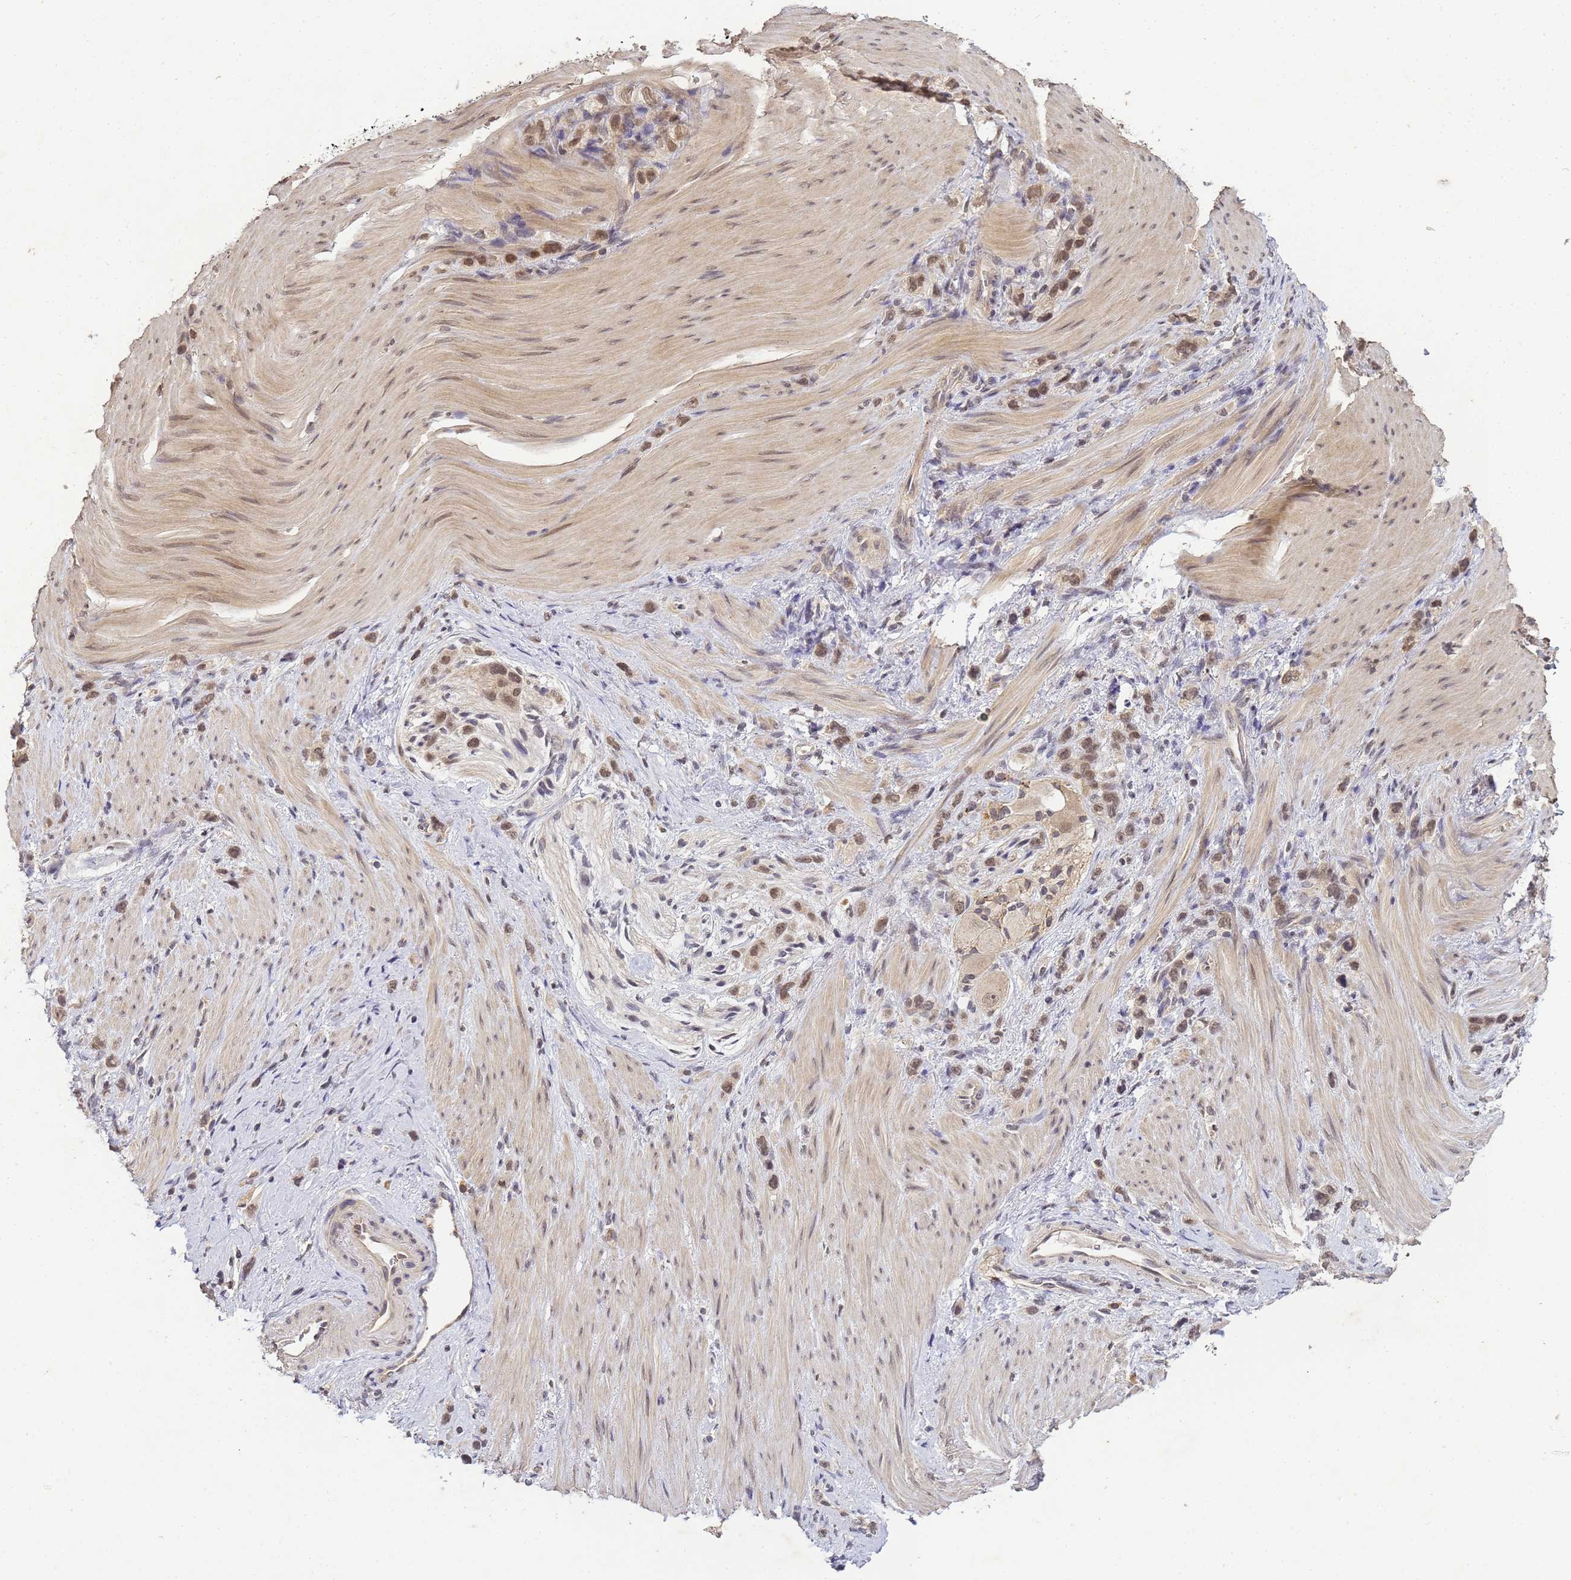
{"staining": {"intensity": "weak", "quantity": ">75%", "location": "nuclear"}, "tissue": "stomach cancer", "cell_type": "Tumor cells", "image_type": "cancer", "snomed": [{"axis": "morphology", "description": "Adenocarcinoma, NOS"}, {"axis": "topography", "description": "Stomach"}], "caption": "Stomach adenocarcinoma stained for a protein demonstrates weak nuclear positivity in tumor cells.", "gene": "MYL7", "patient": {"sex": "female", "age": 65}}